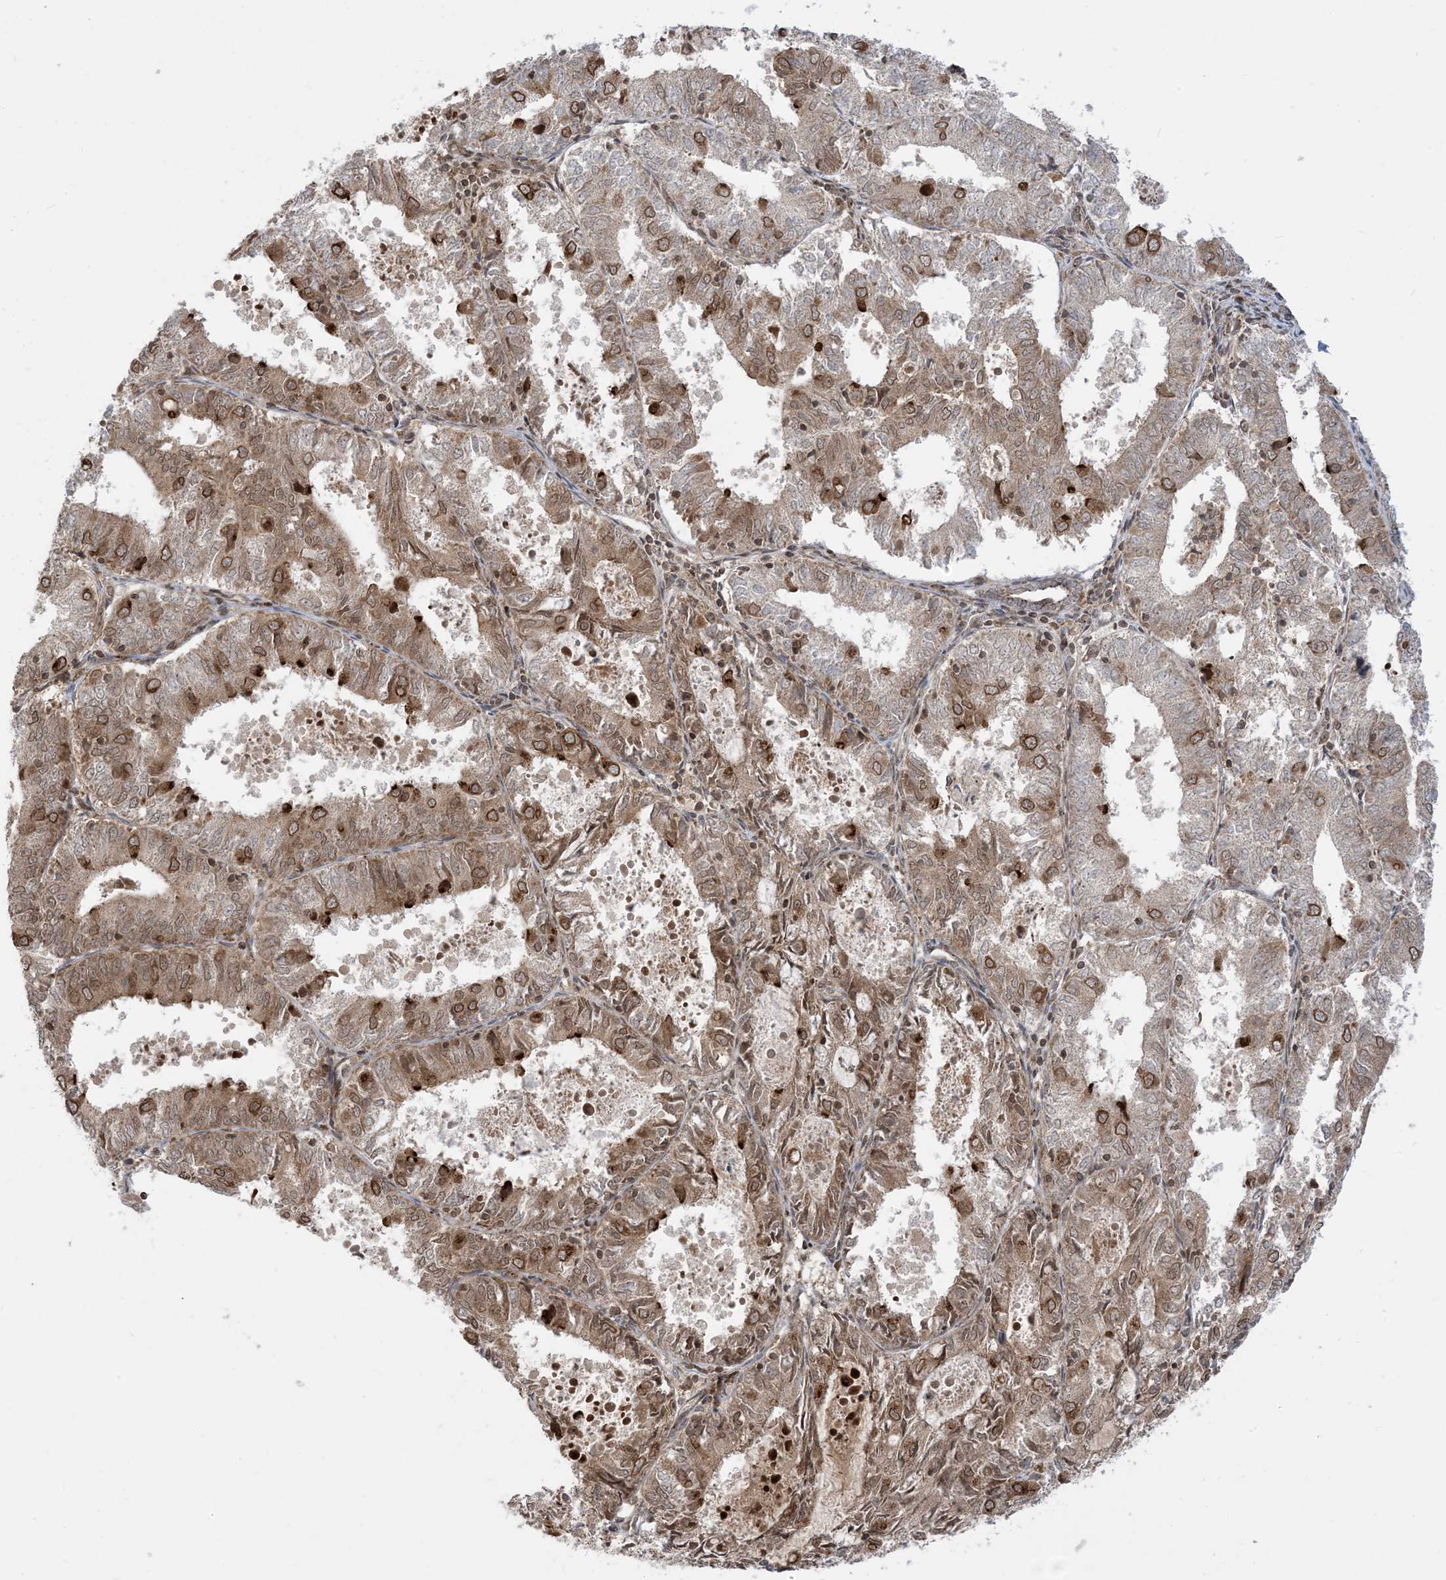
{"staining": {"intensity": "strong", "quantity": "25%-75%", "location": "cytoplasmic/membranous"}, "tissue": "endometrial cancer", "cell_type": "Tumor cells", "image_type": "cancer", "snomed": [{"axis": "morphology", "description": "Adenocarcinoma, NOS"}, {"axis": "topography", "description": "Endometrium"}], "caption": "A histopathology image of human adenocarcinoma (endometrial) stained for a protein displays strong cytoplasmic/membranous brown staining in tumor cells.", "gene": "CASP4", "patient": {"sex": "female", "age": 57}}